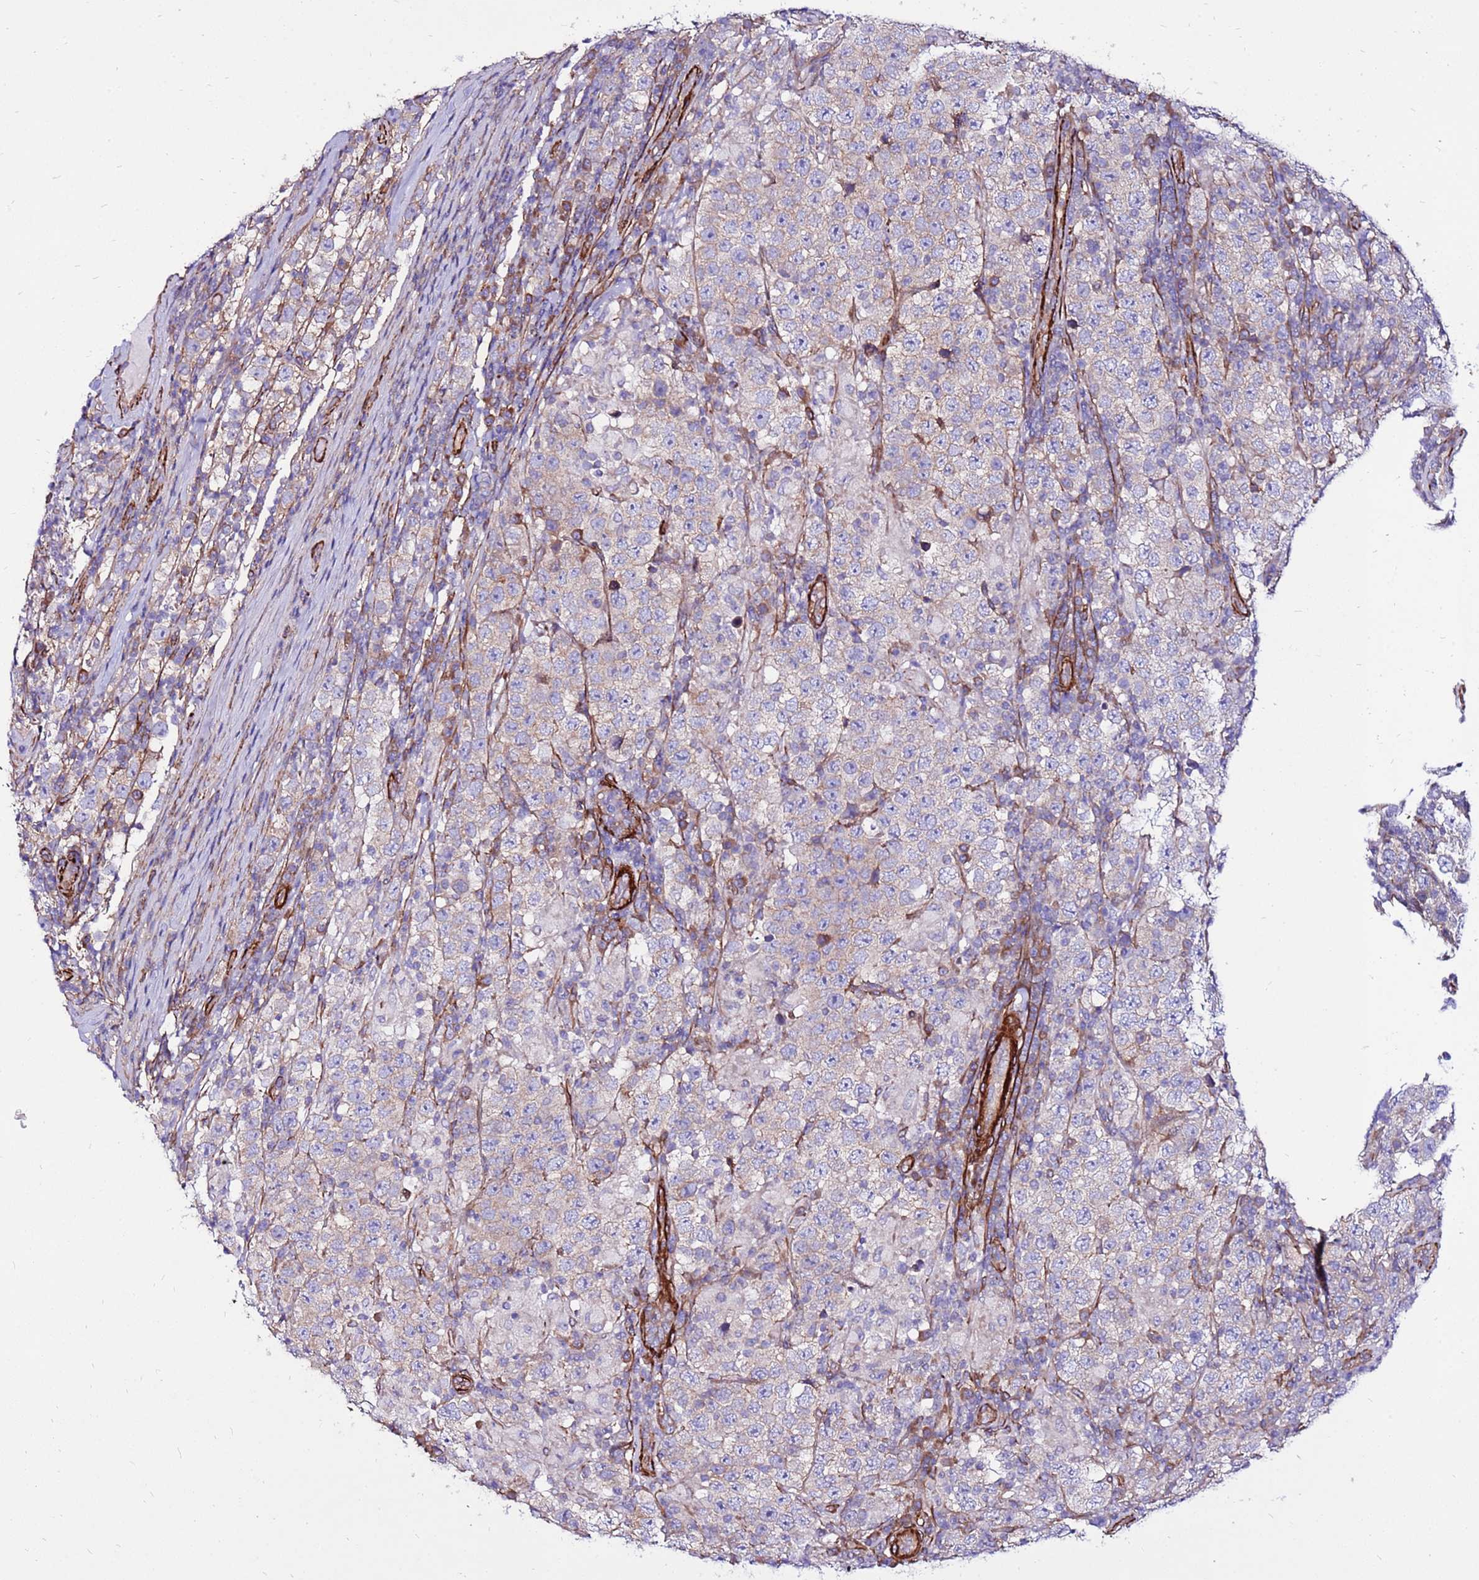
{"staining": {"intensity": "weak", "quantity": "<25%", "location": "cytoplasmic/membranous"}, "tissue": "testis cancer", "cell_type": "Tumor cells", "image_type": "cancer", "snomed": [{"axis": "morphology", "description": "Normal tissue, NOS"}, {"axis": "morphology", "description": "Urothelial carcinoma, High grade"}, {"axis": "morphology", "description": "Seminoma, NOS"}, {"axis": "morphology", "description": "Carcinoma, Embryonal, NOS"}, {"axis": "topography", "description": "Urinary bladder"}, {"axis": "topography", "description": "Testis"}], "caption": "An immunohistochemistry (IHC) histopathology image of testis seminoma is shown. There is no staining in tumor cells of testis seminoma.", "gene": "EI24", "patient": {"sex": "male", "age": 41}}